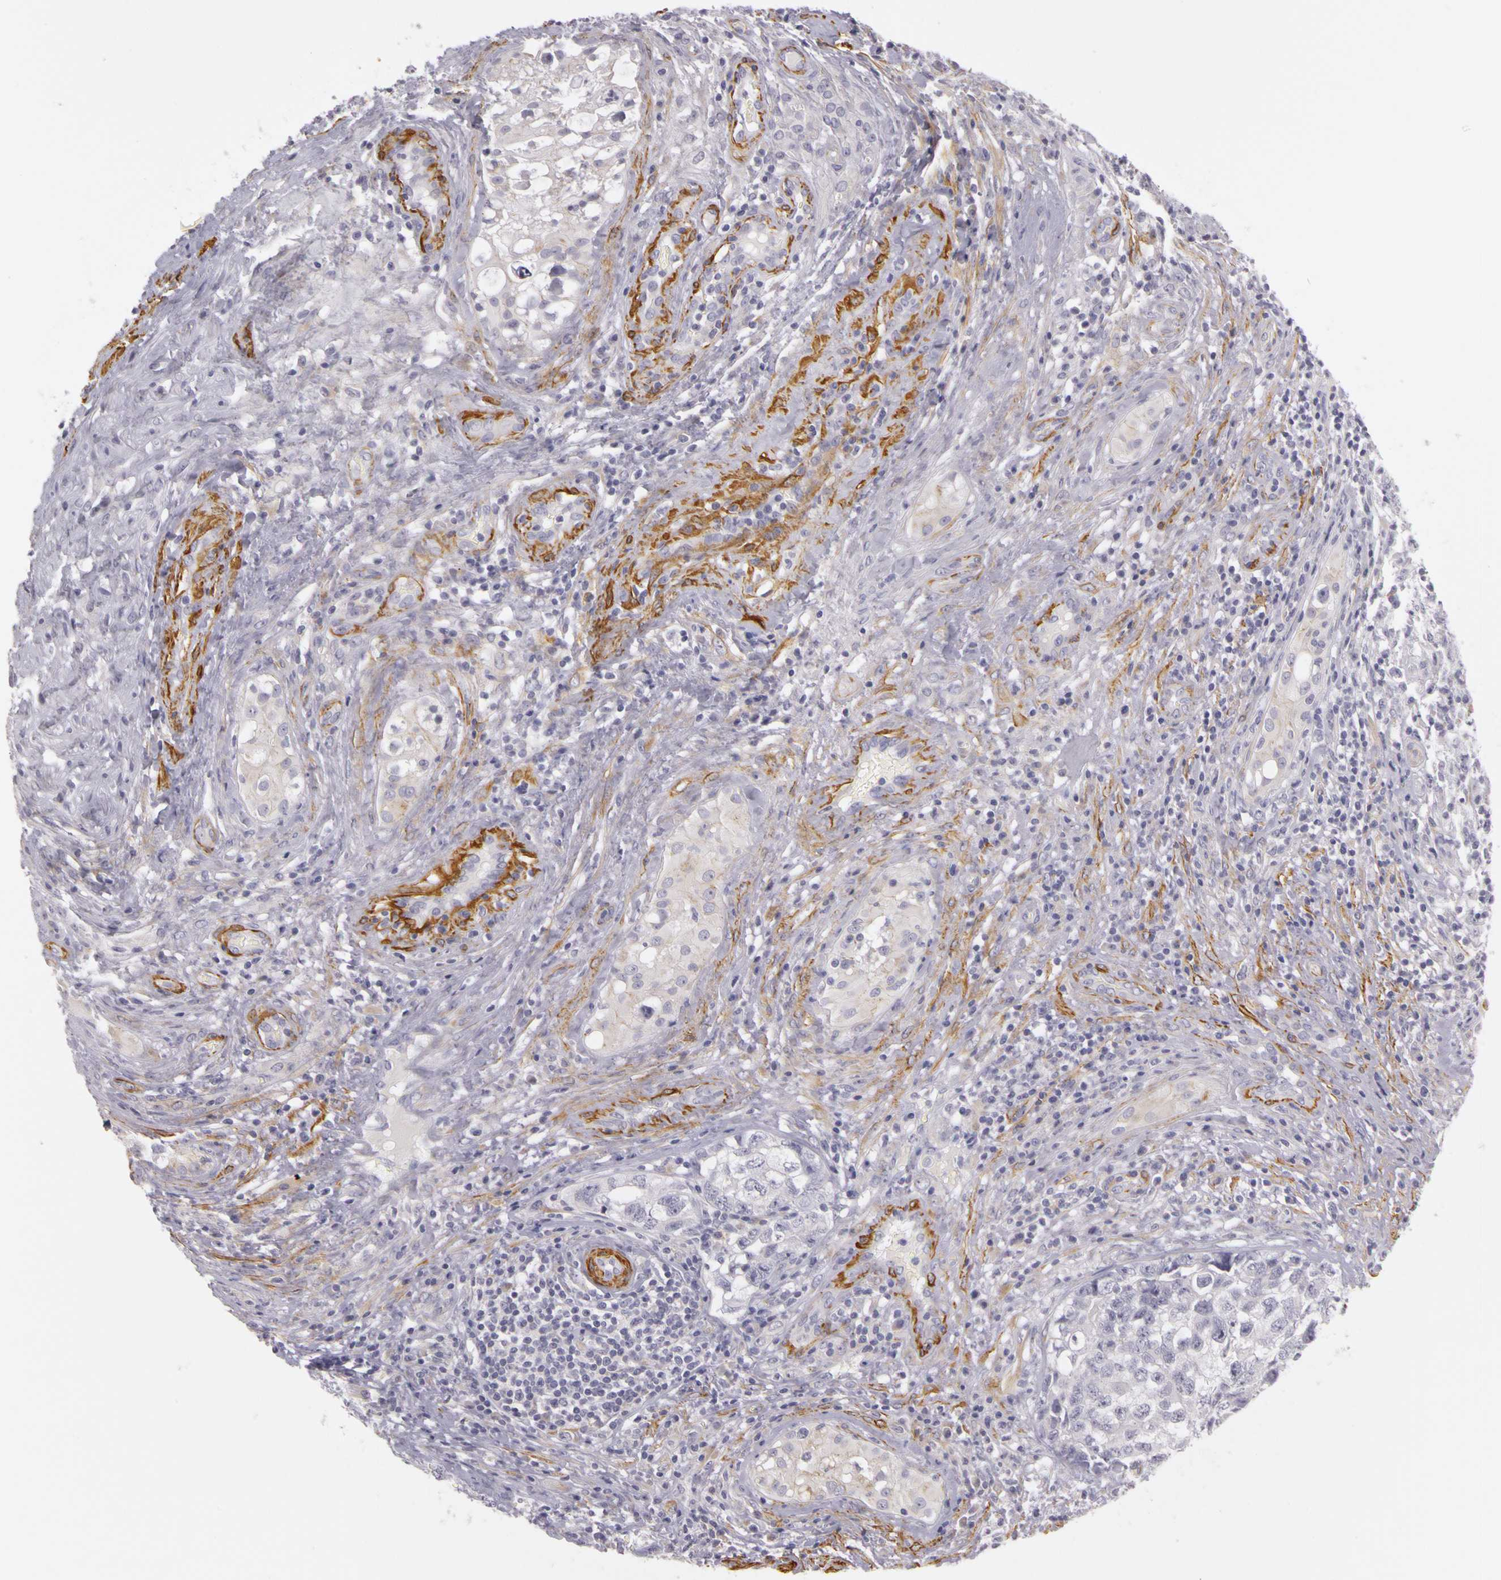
{"staining": {"intensity": "weak", "quantity": "25%-75%", "location": "cytoplasmic/membranous"}, "tissue": "testis cancer", "cell_type": "Tumor cells", "image_type": "cancer", "snomed": [{"axis": "morphology", "description": "Carcinoma, Embryonal, NOS"}, {"axis": "topography", "description": "Testis"}], "caption": "IHC photomicrograph of neoplastic tissue: human testis cancer stained using IHC exhibits low levels of weak protein expression localized specifically in the cytoplasmic/membranous of tumor cells, appearing as a cytoplasmic/membranous brown color.", "gene": "CNTN2", "patient": {"sex": "male", "age": 31}}